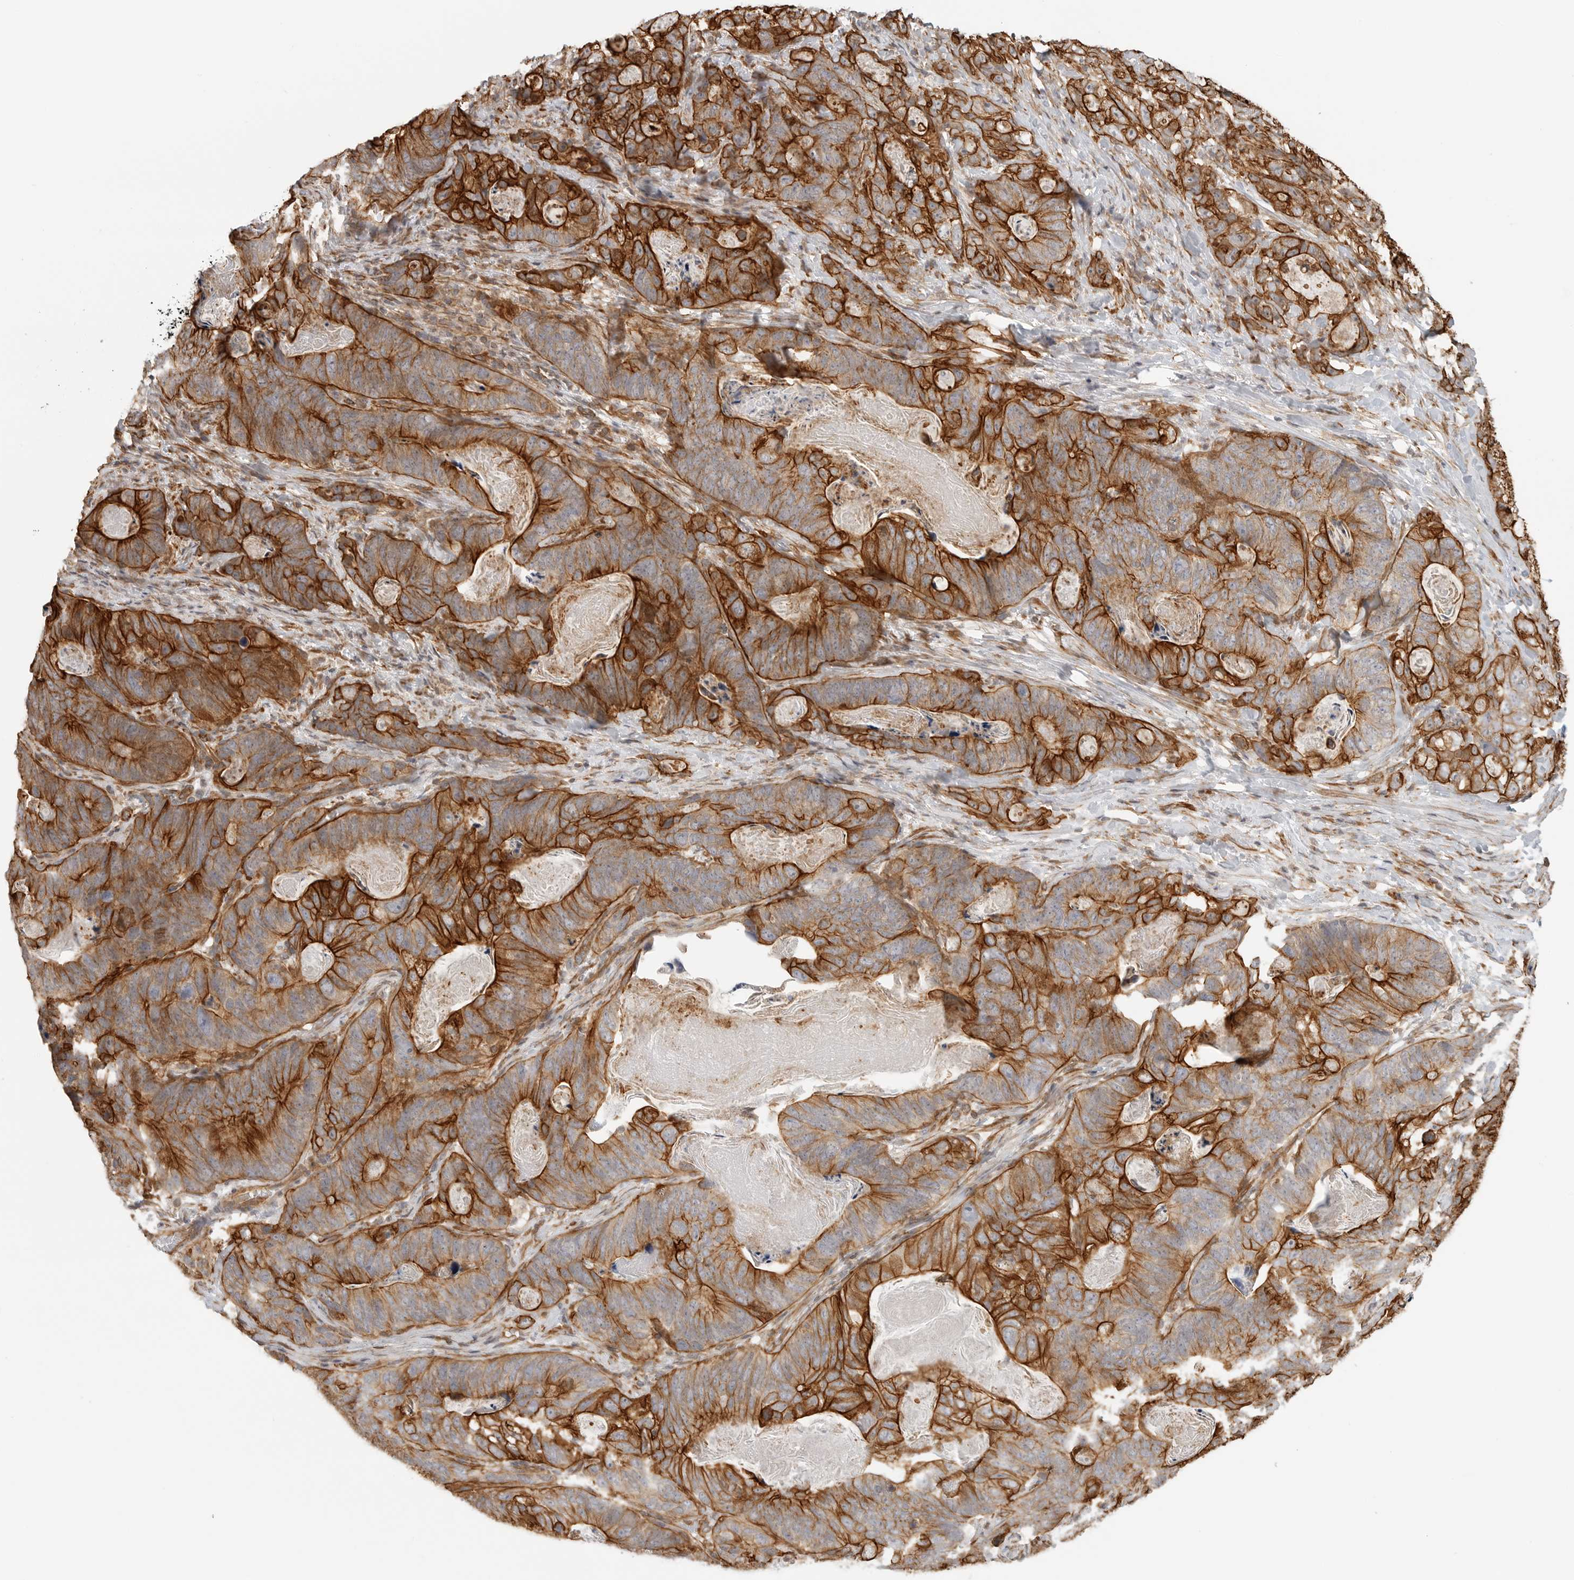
{"staining": {"intensity": "strong", "quantity": ">75%", "location": "cytoplasmic/membranous"}, "tissue": "stomach cancer", "cell_type": "Tumor cells", "image_type": "cancer", "snomed": [{"axis": "morphology", "description": "Normal tissue, NOS"}, {"axis": "morphology", "description": "Adenocarcinoma, NOS"}, {"axis": "topography", "description": "Stomach"}], "caption": "Brown immunohistochemical staining in human stomach adenocarcinoma exhibits strong cytoplasmic/membranous staining in approximately >75% of tumor cells.", "gene": "ATOH7", "patient": {"sex": "female", "age": 89}}